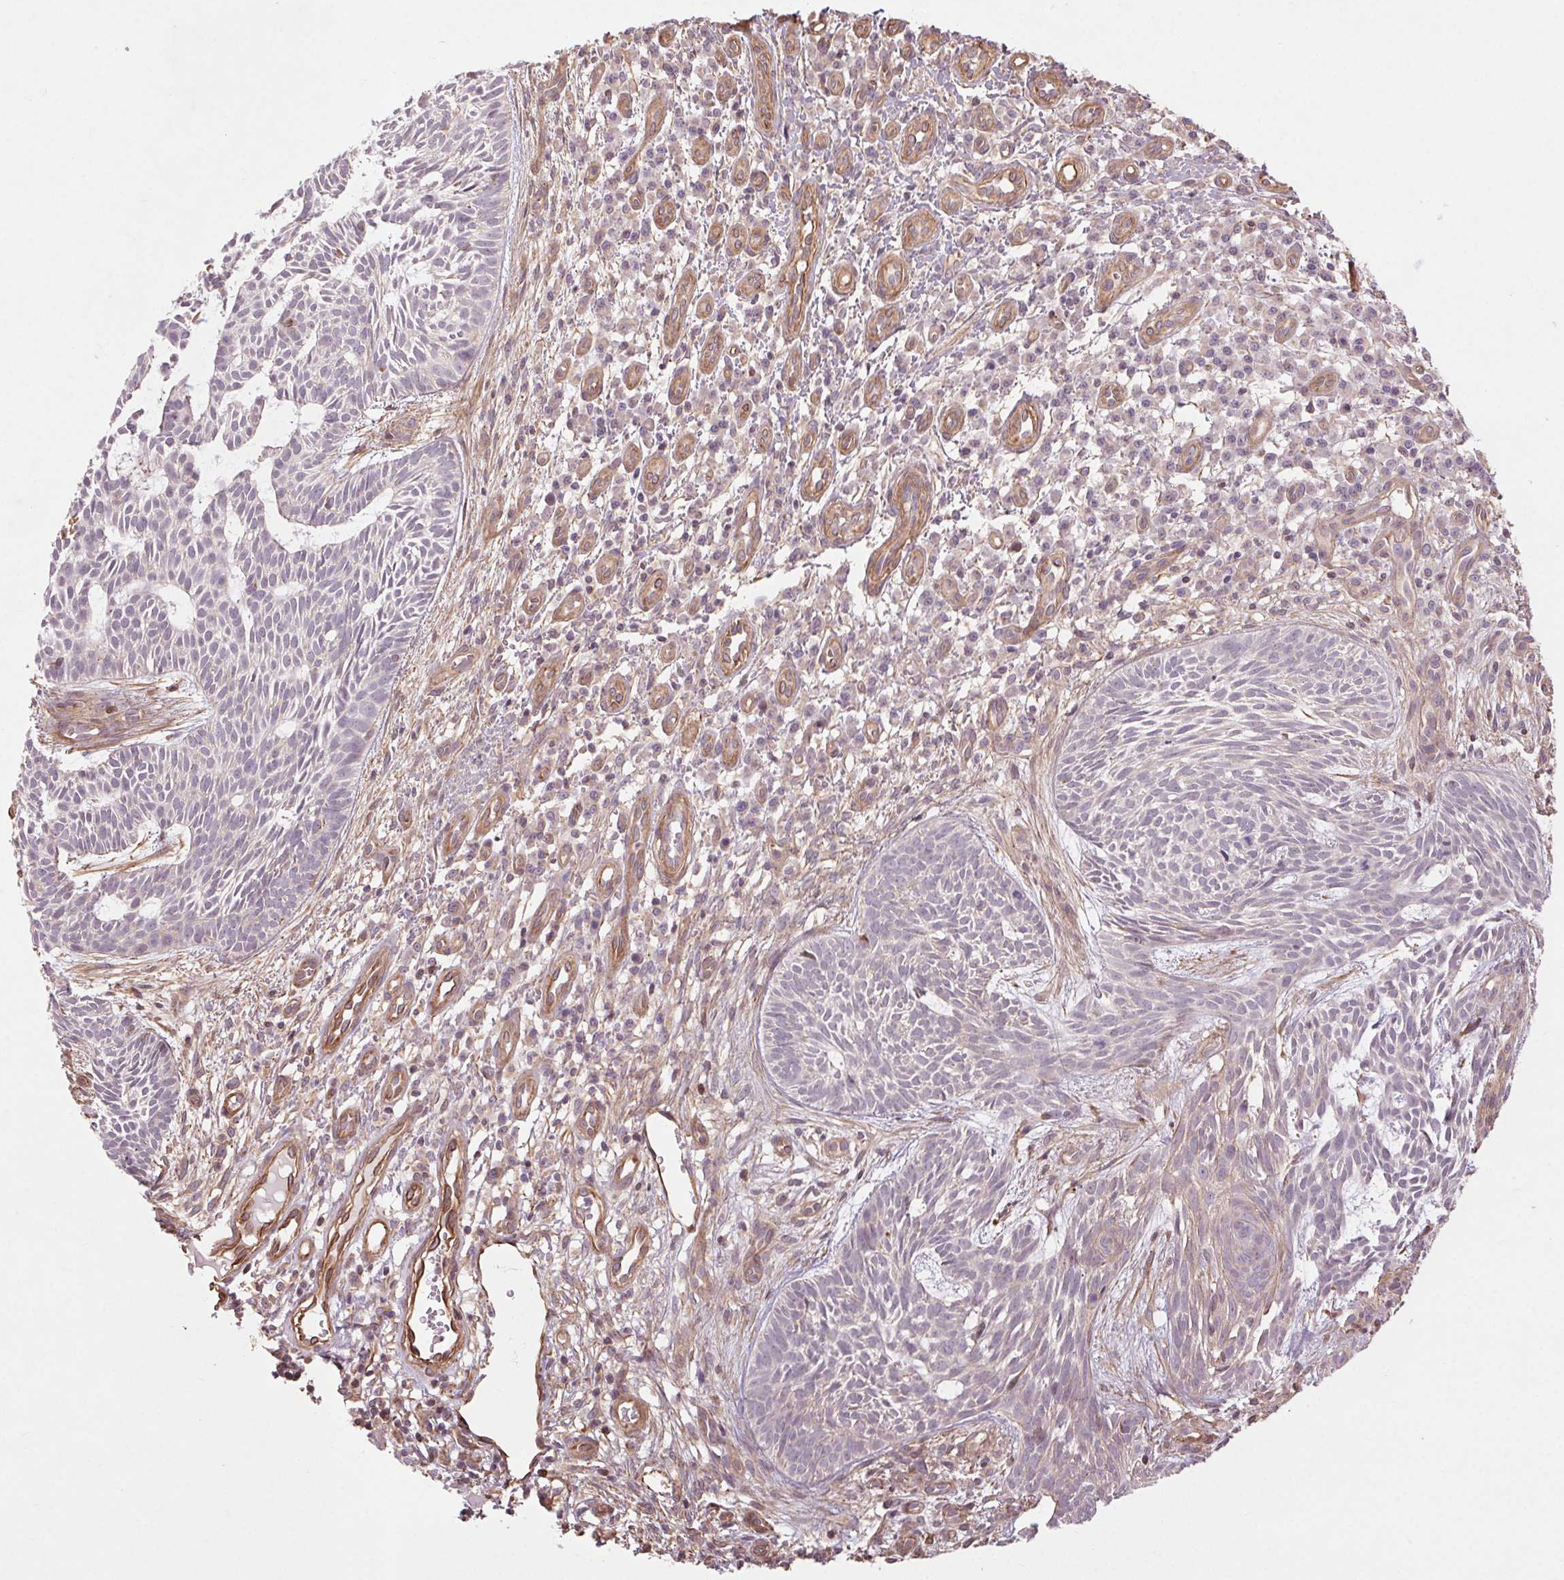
{"staining": {"intensity": "negative", "quantity": "none", "location": "none"}, "tissue": "skin cancer", "cell_type": "Tumor cells", "image_type": "cancer", "snomed": [{"axis": "morphology", "description": "Basal cell carcinoma"}, {"axis": "topography", "description": "Skin"}], "caption": "IHC micrograph of neoplastic tissue: skin cancer (basal cell carcinoma) stained with DAB demonstrates no significant protein expression in tumor cells. (DAB immunohistochemistry, high magnification).", "gene": "CCSER1", "patient": {"sex": "male", "age": 59}}